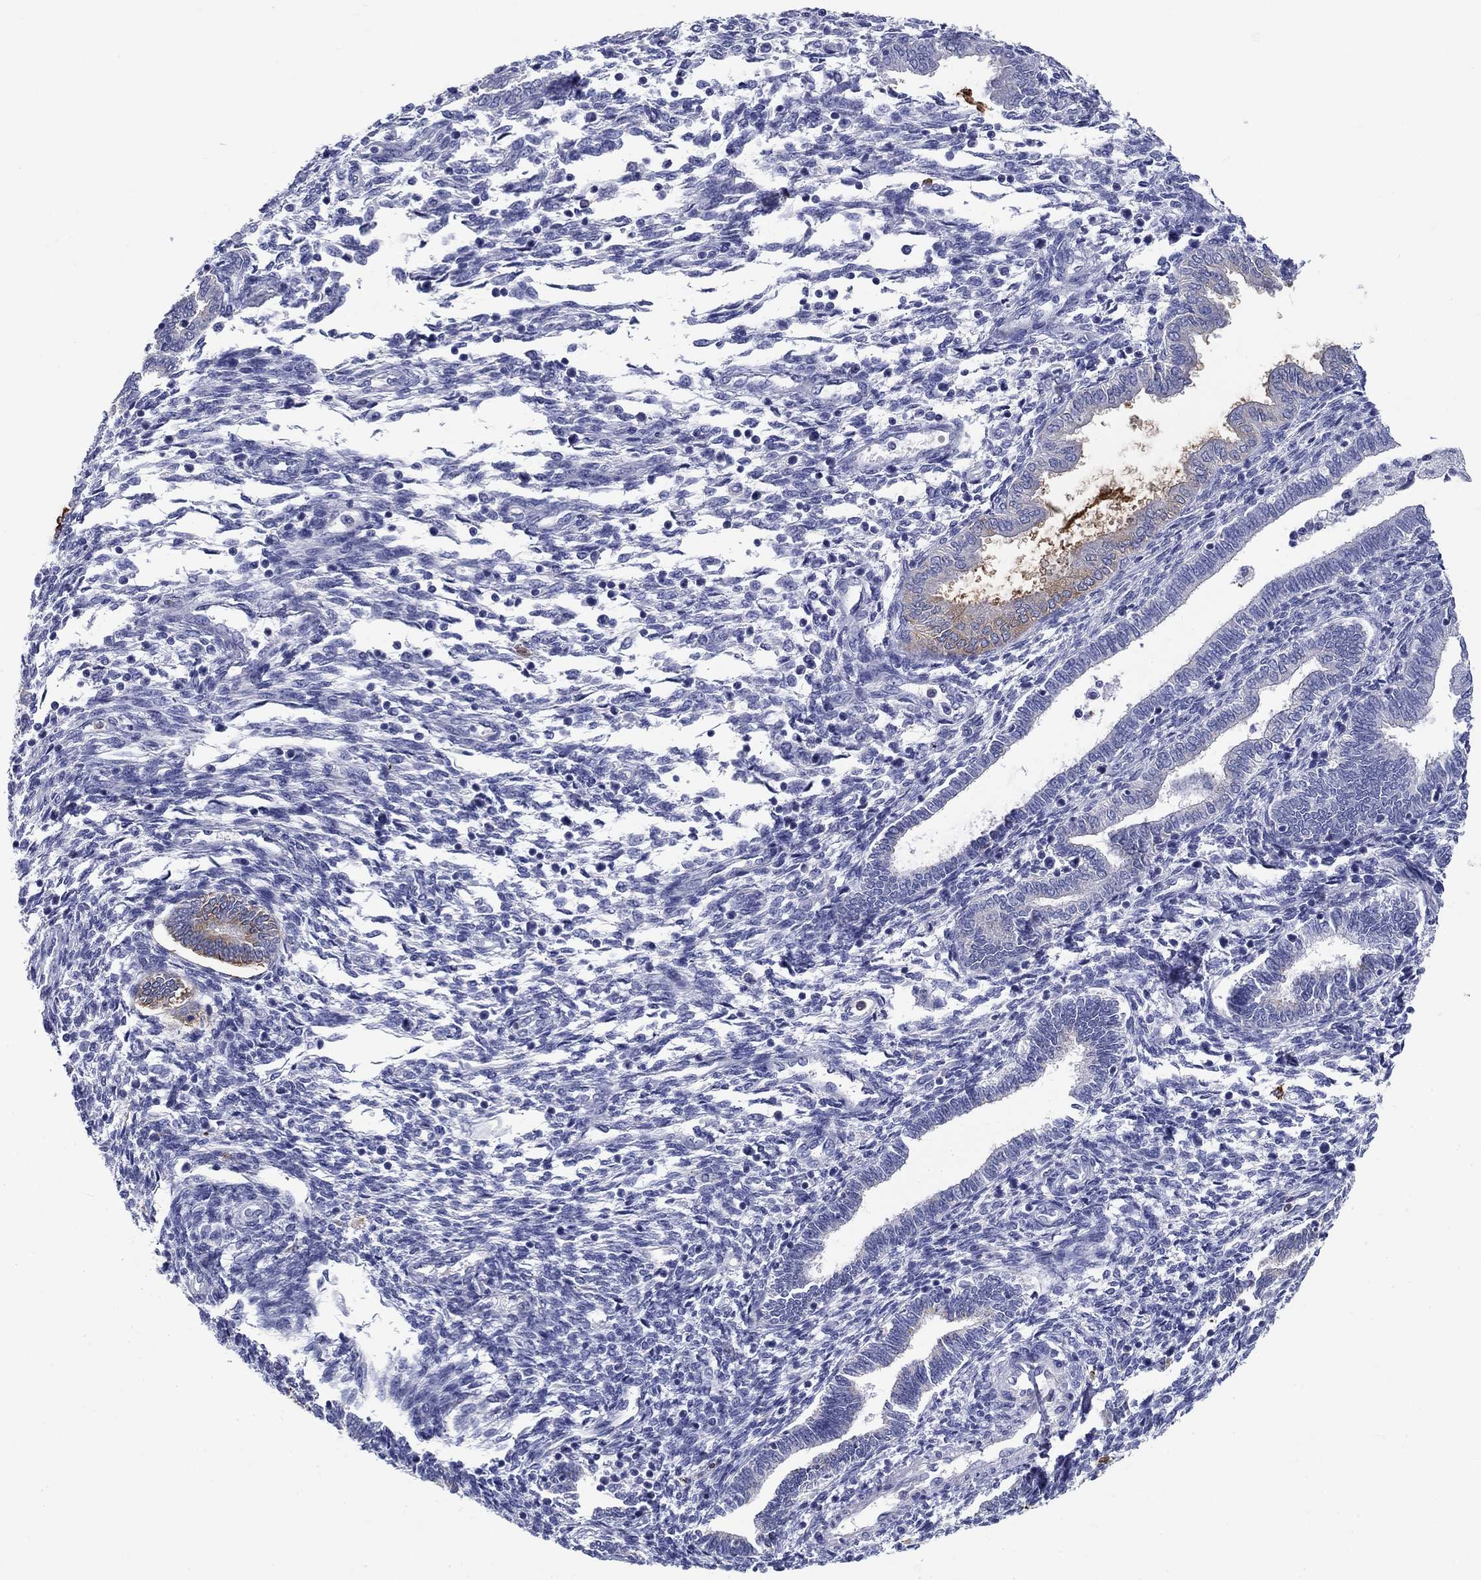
{"staining": {"intensity": "negative", "quantity": "none", "location": "none"}, "tissue": "endometrium", "cell_type": "Cells in endometrial stroma", "image_type": "normal", "snomed": [{"axis": "morphology", "description": "Normal tissue, NOS"}, {"axis": "topography", "description": "Endometrium"}], "caption": "Immunohistochemistry (IHC) of benign endometrium shows no positivity in cells in endometrial stroma. Nuclei are stained in blue.", "gene": "CD40LG", "patient": {"sex": "female", "age": 42}}